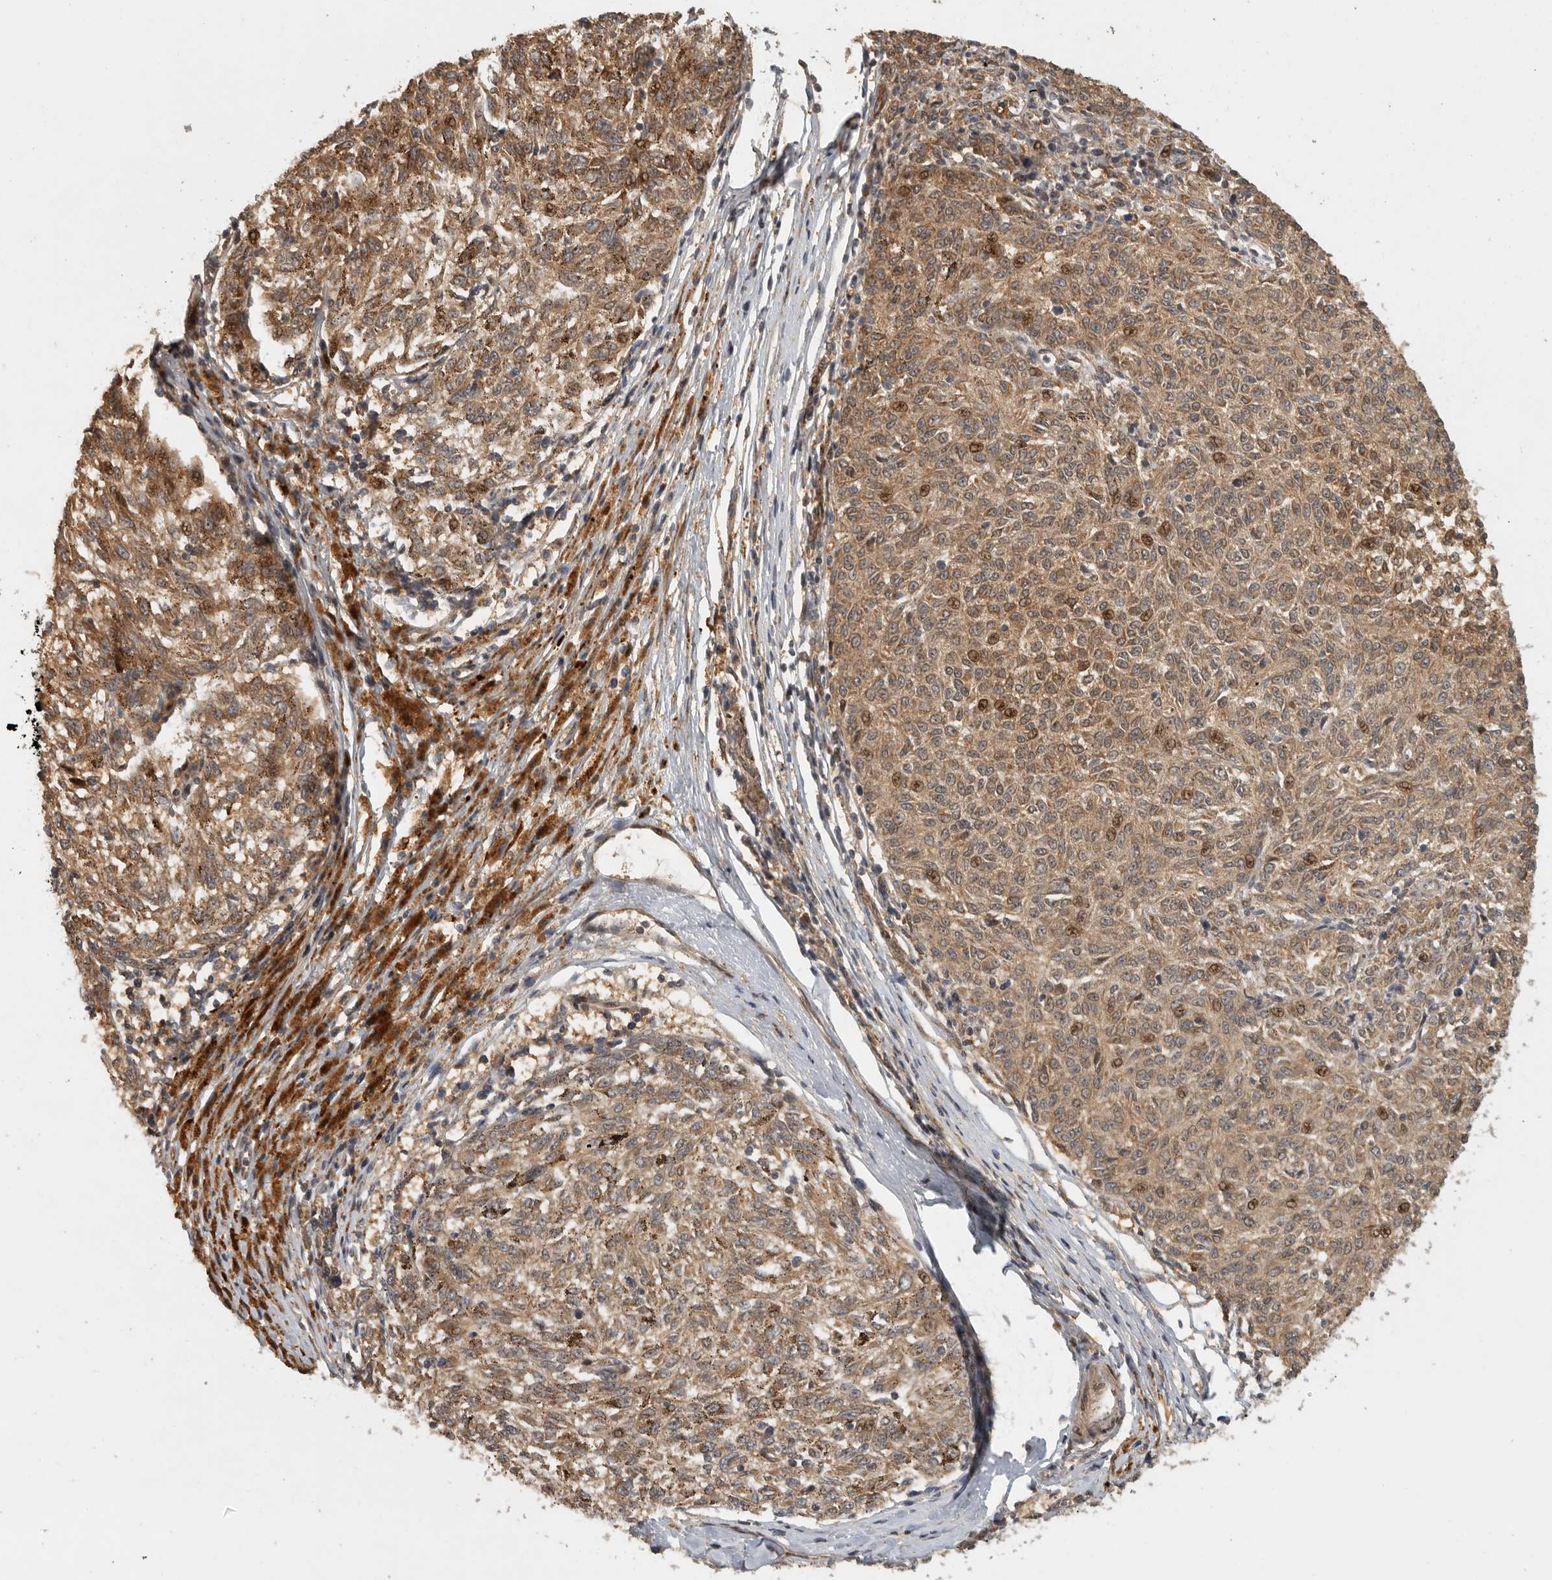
{"staining": {"intensity": "moderate", "quantity": ">75%", "location": "cytoplasmic/membranous,nuclear"}, "tissue": "melanoma", "cell_type": "Tumor cells", "image_type": "cancer", "snomed": [{"axis": "morphology", "description": "Malignant melanoma, NOS"}, {"axis": "topography", "description": "Skin"}], "caption": "An IHC micrograph of neoplastic tissue is shown. Protein staining in brown highlights moderate cytoplasmic/membranous and nuclear positivity in malignant melanoma within tumor cells.", "gene": "SWT1", "patient": {"sex": "female", "age": 72}}